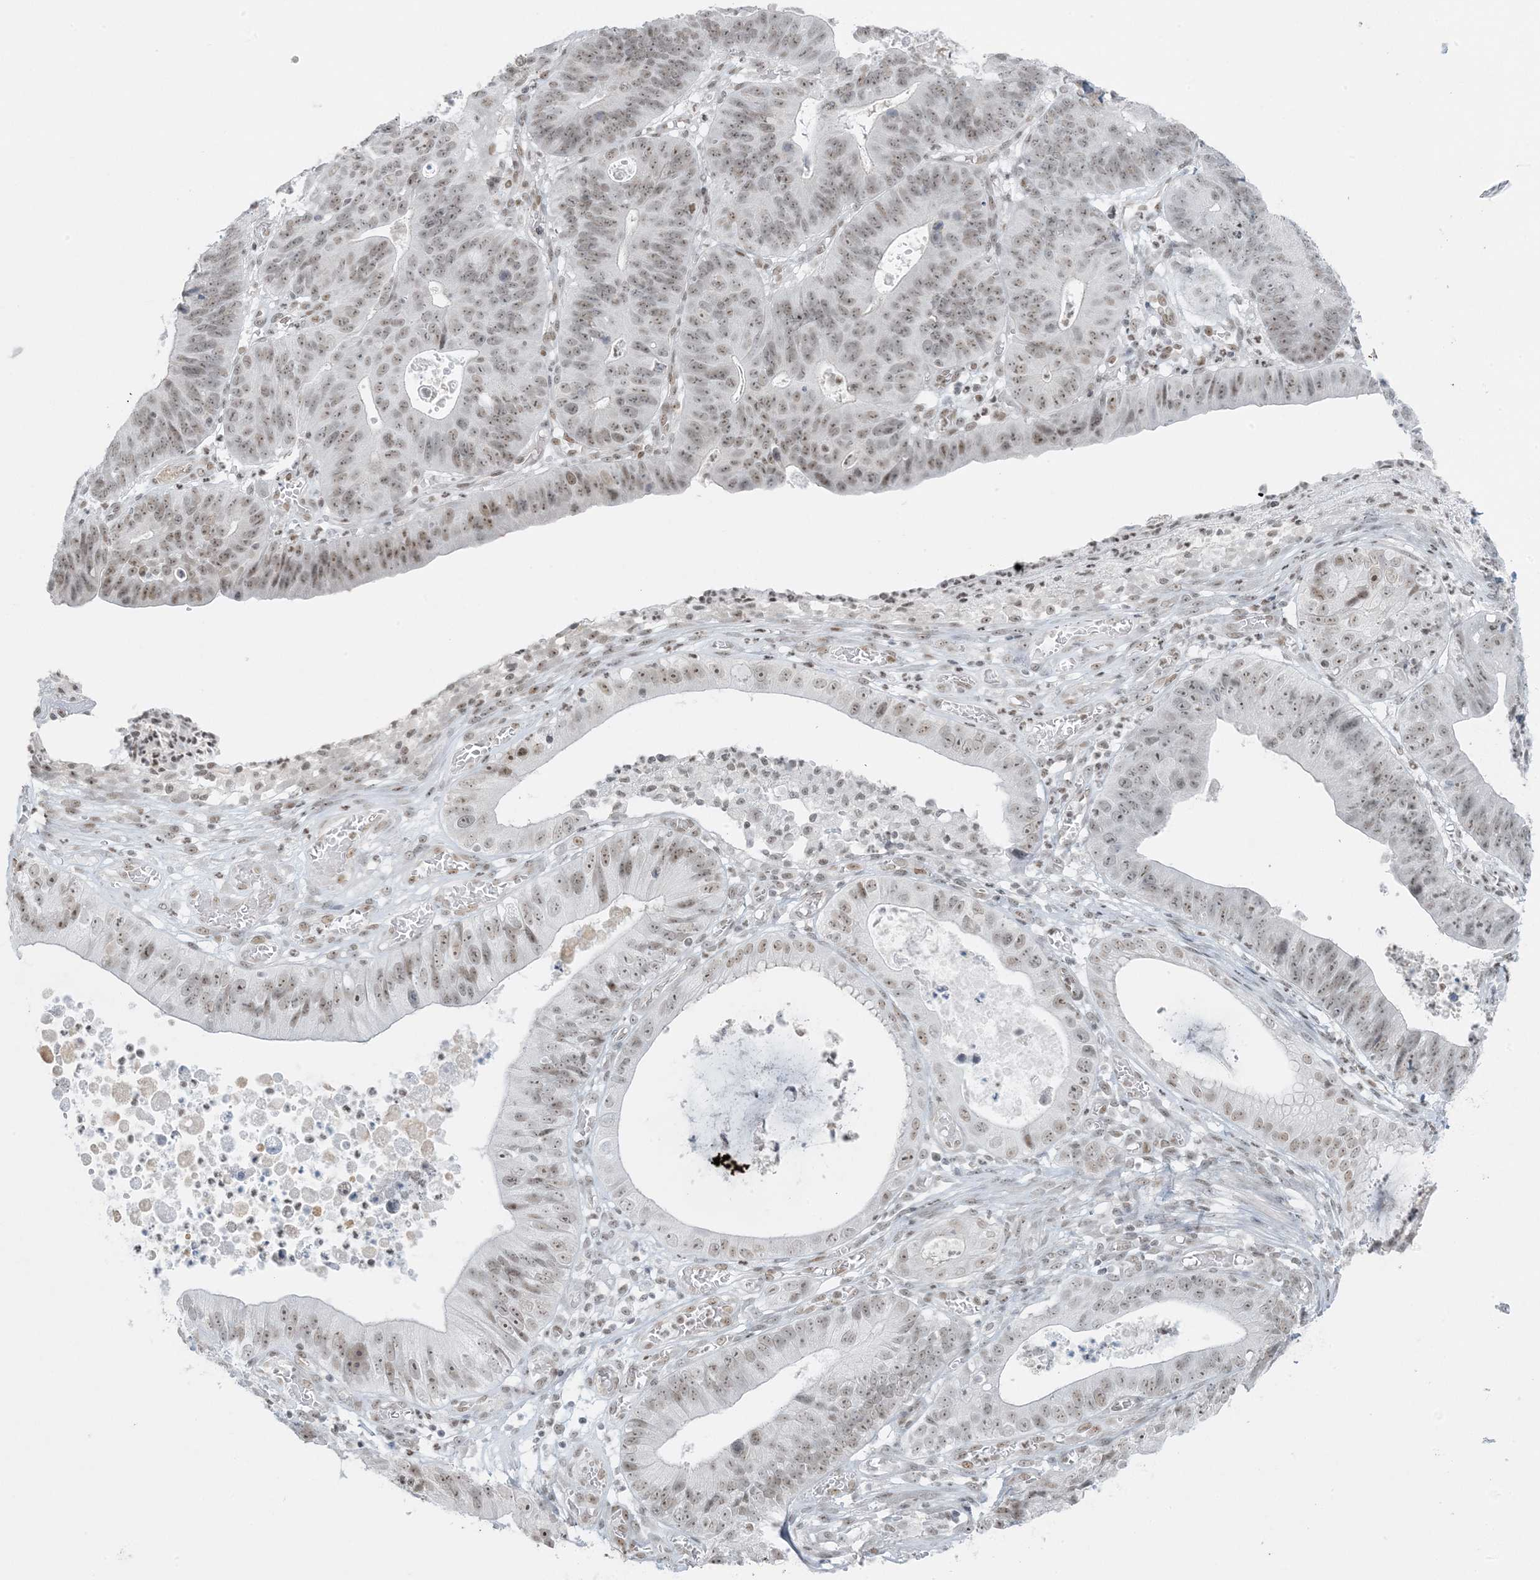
{"staining": {"intensity": "moderate", "quantity": ">75%", "location": "nuclear"}, "tissue": "stomach cancer", "cell_type": "Tumor cells", "image_type": "cancer", "snomed": [{"axis": "morphology", "description": "Adenocarcinoma, NOS"}, {"axis": "topography", "description": "Stomach"}], "caption": "Moderate nuclear positivity for a protein is appreciated in approximately >75% of tumor cells of stomach cancer using IHC.", "gene": "ZNF787", "patient": {"sex": "male", "age": 59}}